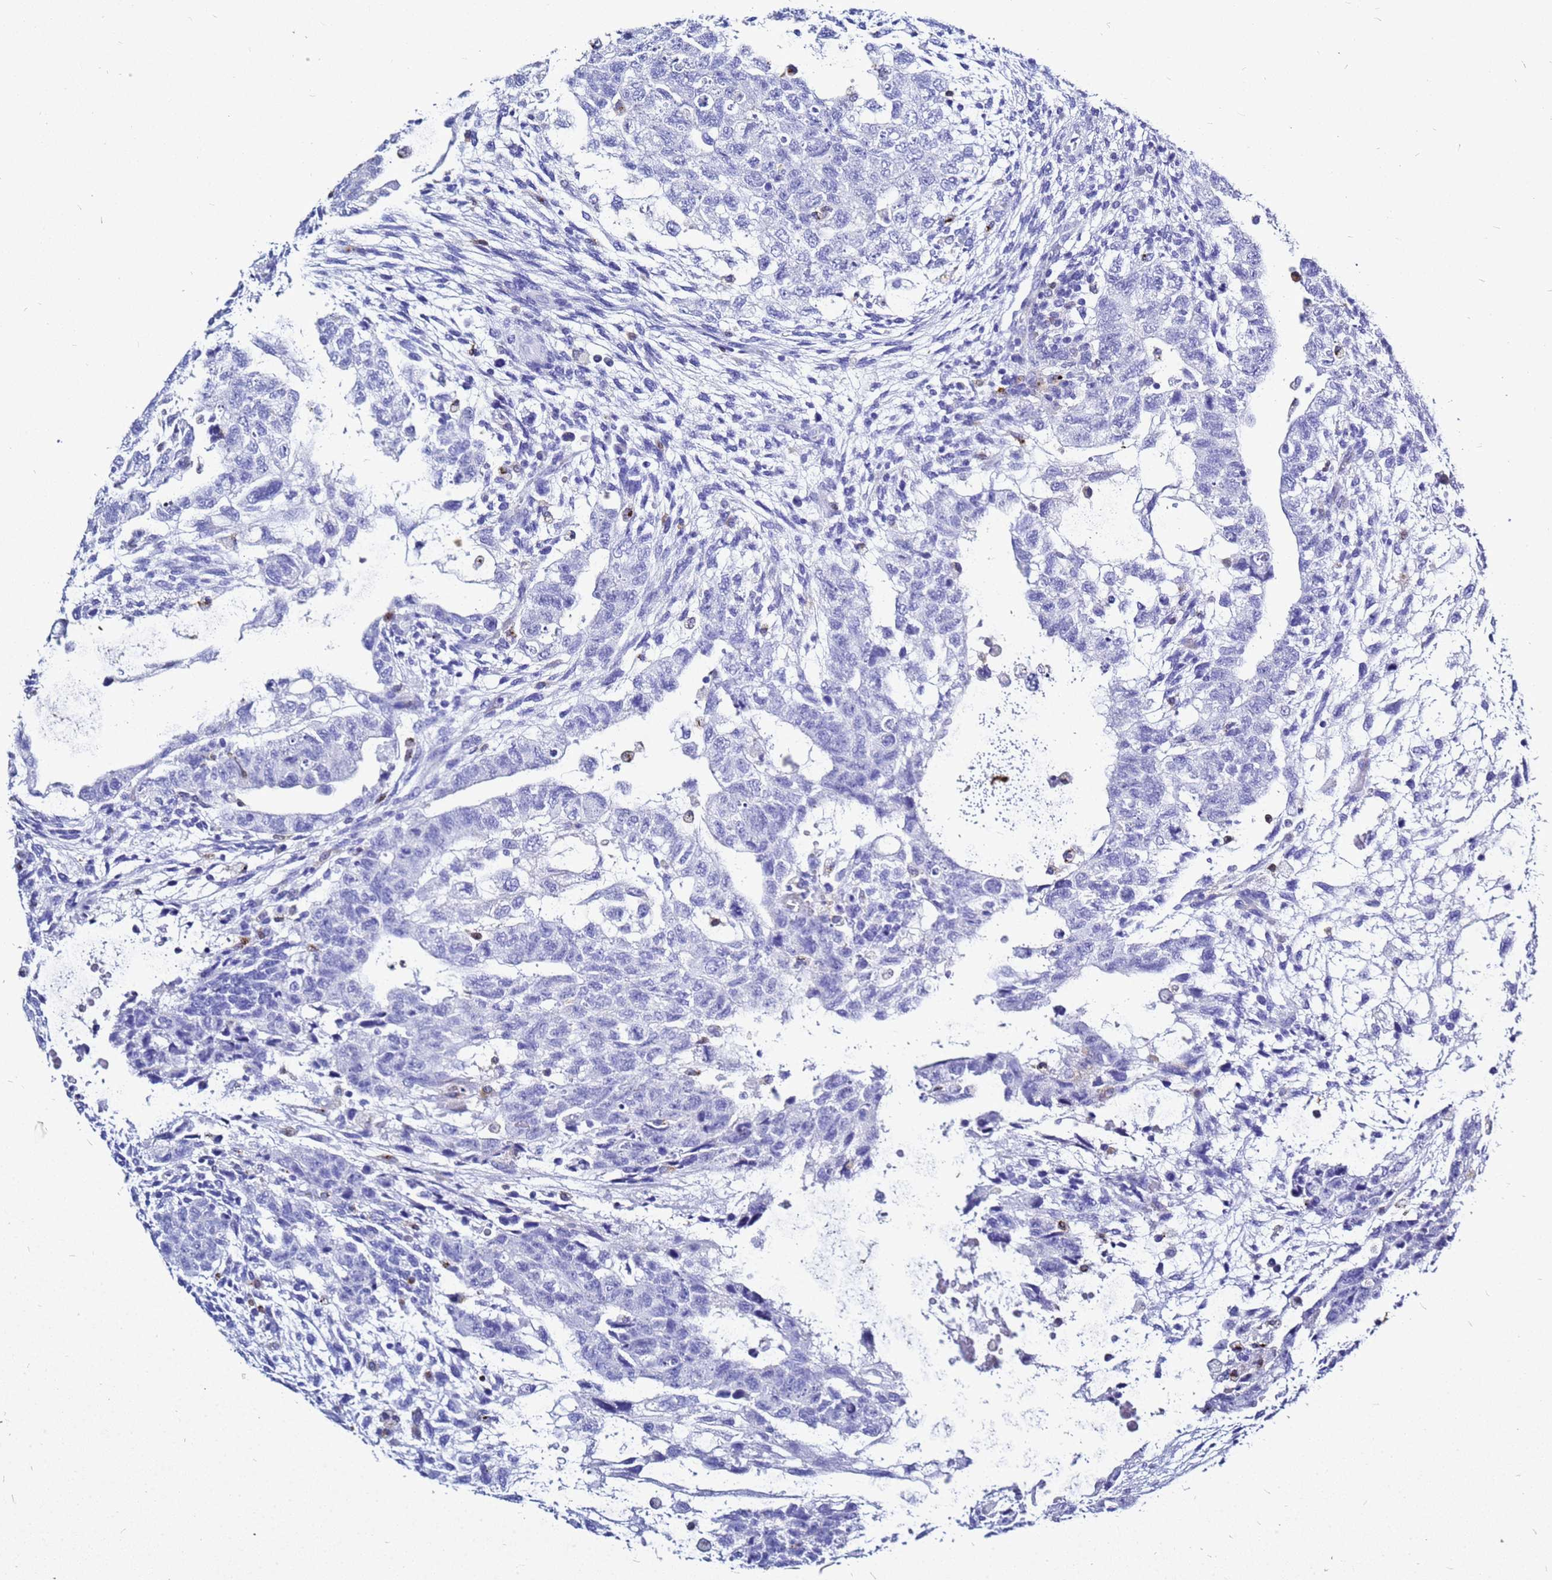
{"staining": {"intensity": "negative", "quantity": "none", "location": "none"}, "tissue": "testis cancer", "cell_type": "Tumor cells", "image_type": "cancer", "snomed": [{"axis": "morphology", "description": "Carcinoma, Embryonal, NOS"}, {"axis": "topography", "description": "Testis"}], "caption": "Tumor cells are negative for brown protein staining in testis embryonal carcinoma. (DAB (3,3'-diaminobenzidine) immunohistochemistry, high magnification).", "gene": "CSTA", "patient": {"sex": "male", "age": 36}}